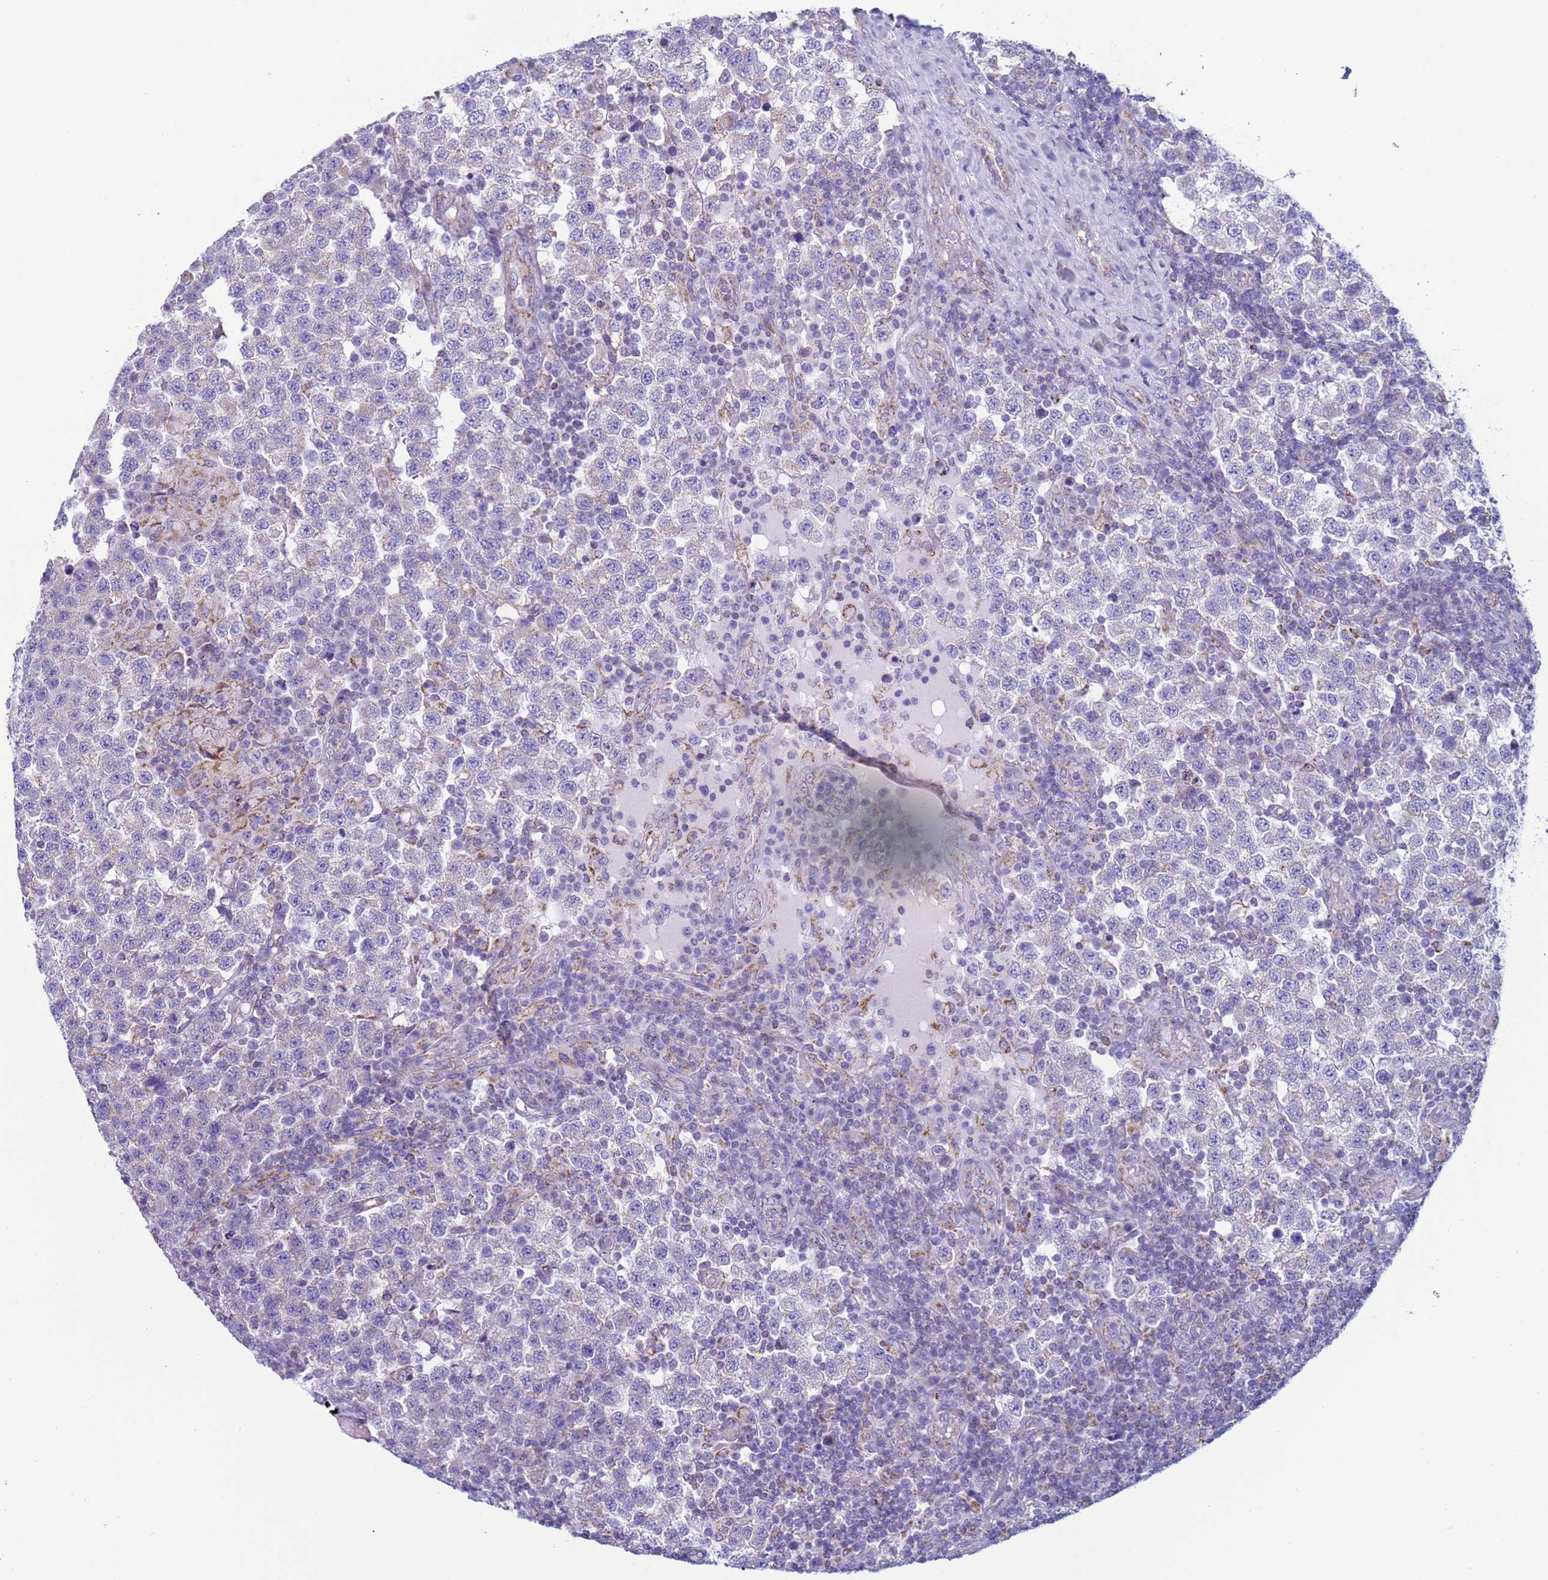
{"staining": {"intensity": "negative", "quantity": "none", "location": "none"}, "tissue": "testis cancer", "cell_type": "Tumor cells", "image_type": "cancer", "snomed": [{"axis": "morphology", "description": "Seminoma, NOS"}, {"axis": "topography", "description": "Testis"}], "caption": "Immunohistochemistry (IHC) of testis cancer (seminoma) exhibits no positivity in tumor cells.", "gene": "NCALD", "patient": {"sex": "male", "age": 34}}